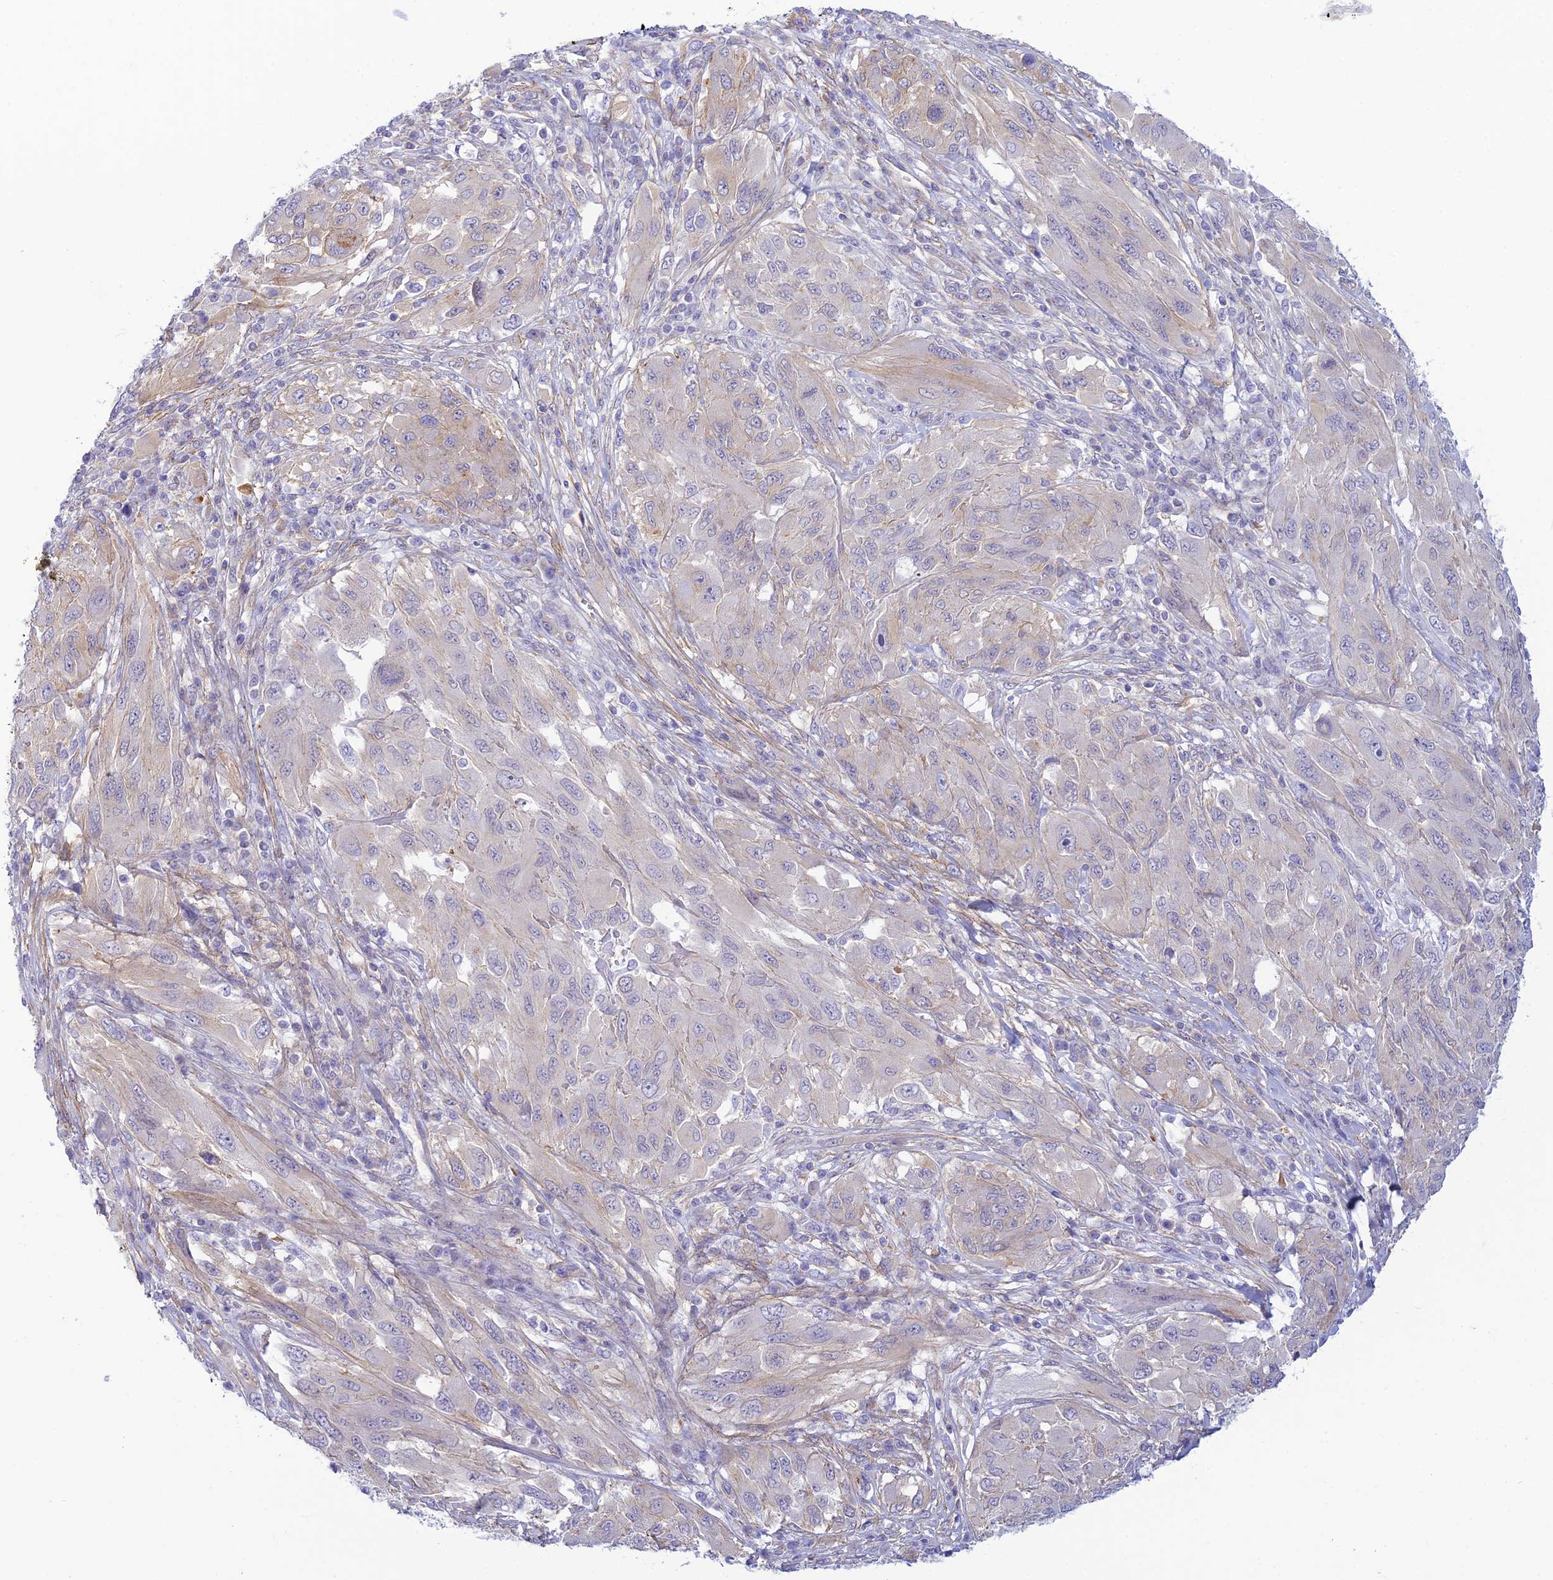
{"staining": {"intensity": "weak", "quantity": "<25%", "location": "cytoplasmic/membranous"}, "tissue": "melanoma", "cell_type": "Tumor cells", "image_type": "cancer", "snomed": [{"axis": "morphology", "description": "Malignant melanoma, NOS"}, {"axis": "topography", "description": "Skin"}], "caption": "This is a photomicrograph of IHC staining of malignant melanoma, which shows no positivity in tumor cells.", "gene": "FBXW4", "patient": {"sex": "female", "age": 91}}